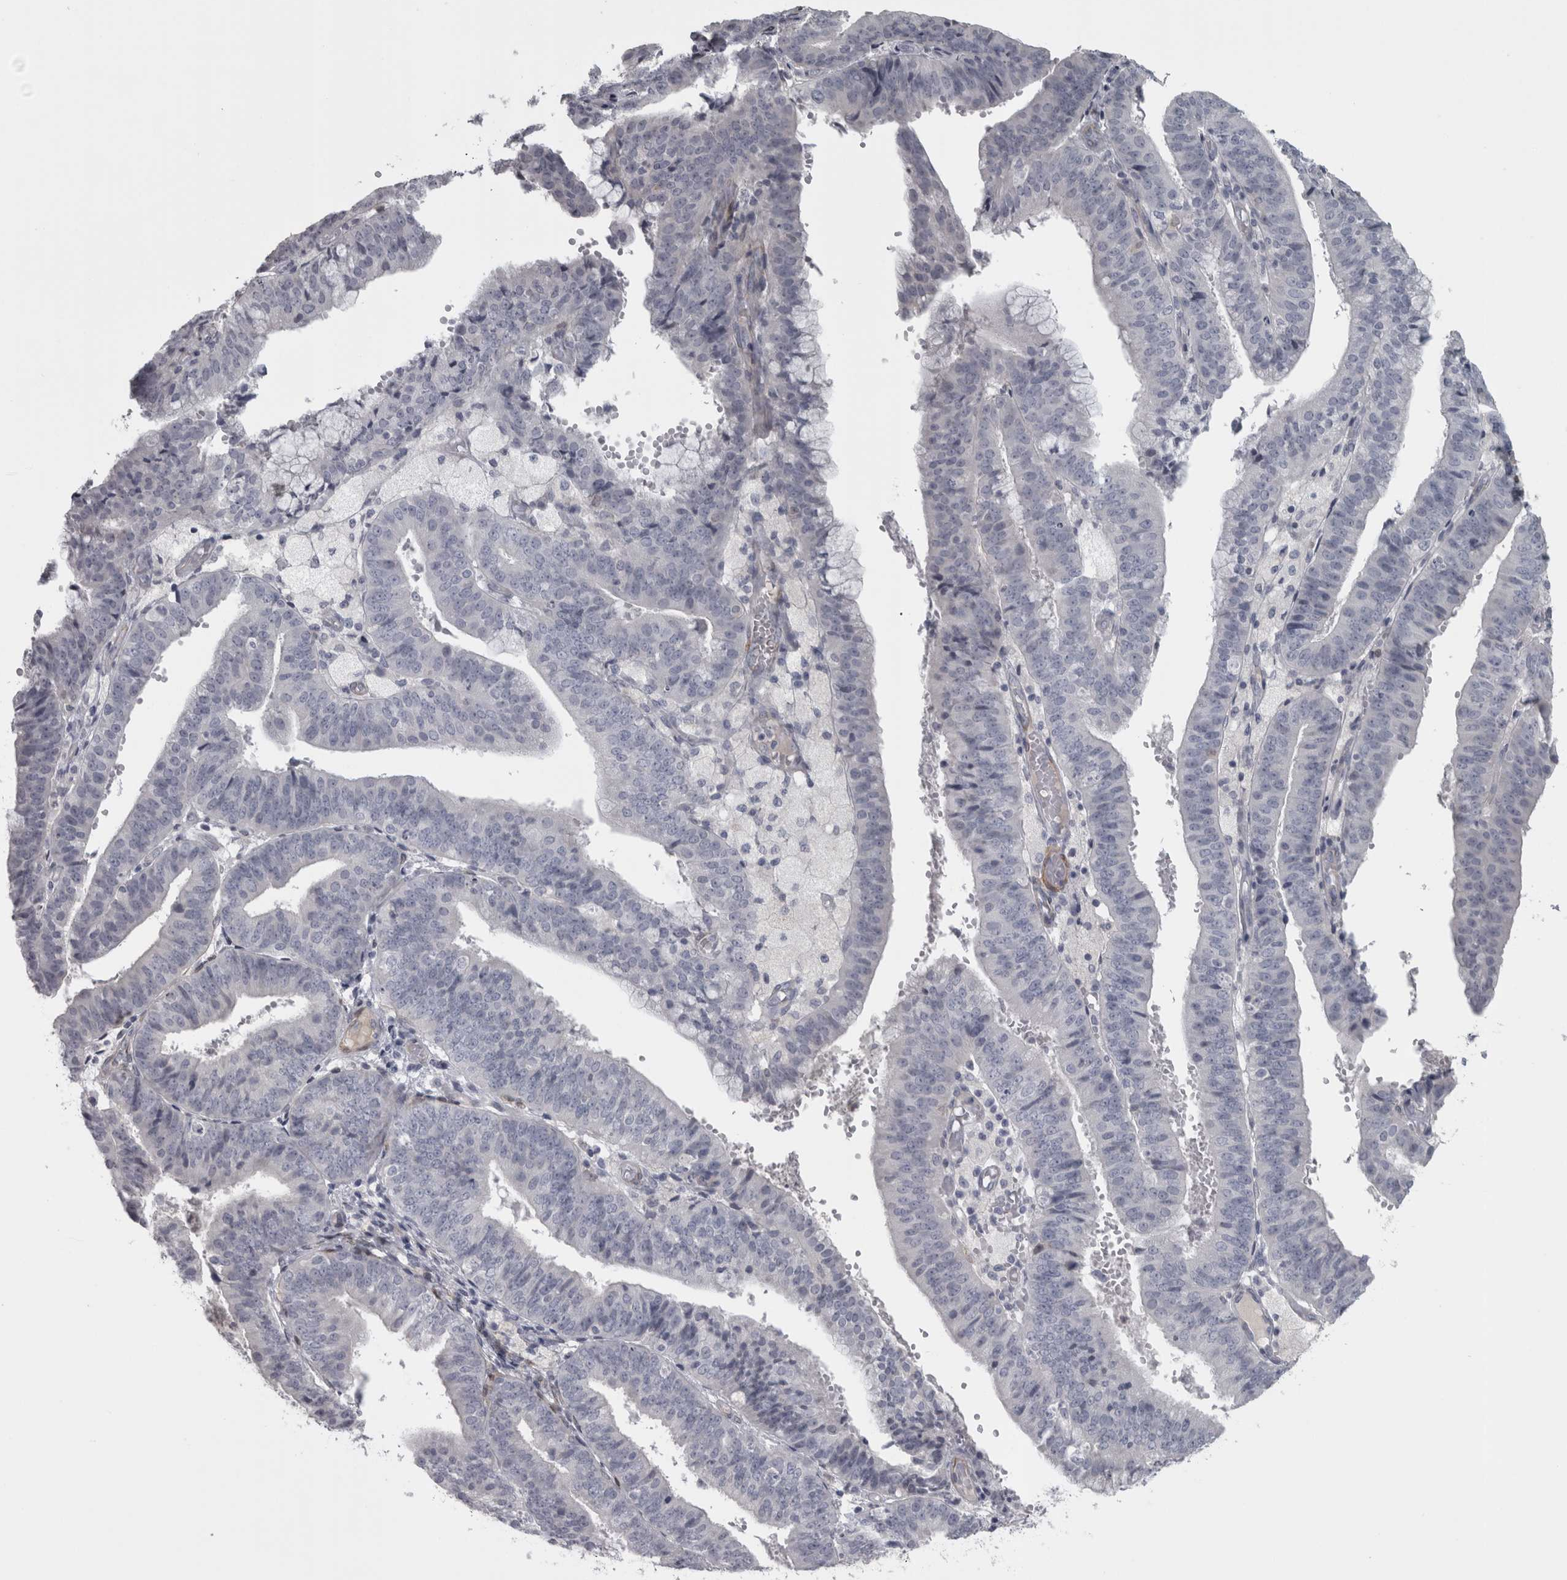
{"staining": {"intensity": "negative", "quantity": "none", "location": "none"}, "tissue": "endometrial cancer", "cell_type": "Tumor cells", "image_type": "cancer", "snomed": [{"axis": "morphology", "description": "Adenocarcinoma, NOS"}, {"axis": "topography", "description": "Endometrium"}], "caption": "Tumor cells show no significant expression in endometrial cancer (adenocarcinoma).", "gene": "PPP1R12B", "patient": {"sex": "female", "age": 63}}